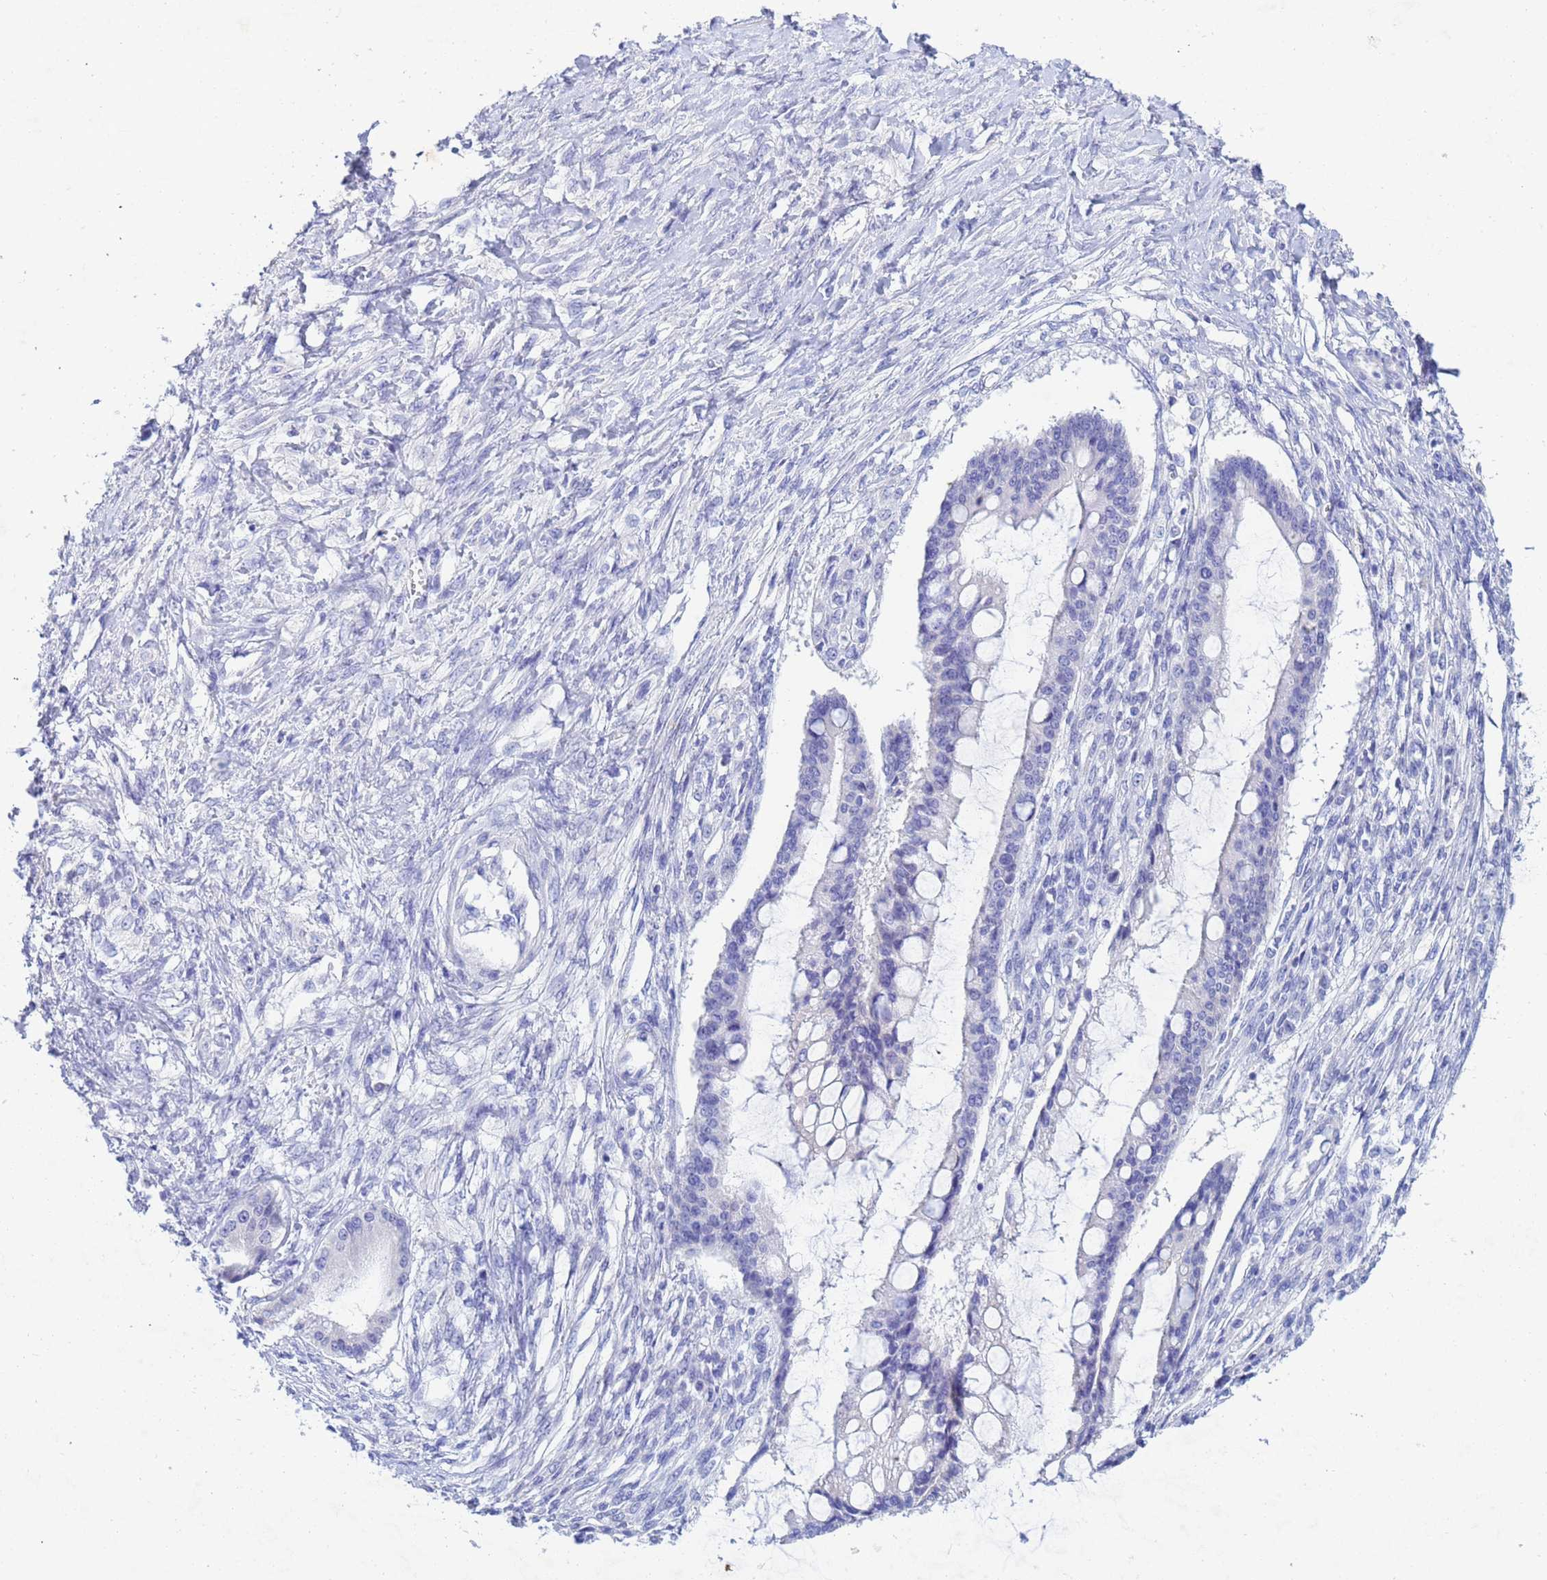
{"staining": {"intensity": "negative", "quantity": "none", "location": "none"}, "tissue": "ovarian cancer", "cell_type": "Tumor cells", "image_type": "cancer", "snomed": [{"axis": "morphology", "description": "Cystadenocarcinoma, mucinous, NOS"}, {"axis": "topography", "description": "Ovary"}], "caption": "DAB (3,3'-diaminobenzidine) immunohistochemical staining of human ovarian cancer shows no significant positivity in tumor cells. (DAB IHC visualized using brightfield microscopy, high magnification).", "gene": "CSTB", "patient": {"sex": "female", "age": 73}}